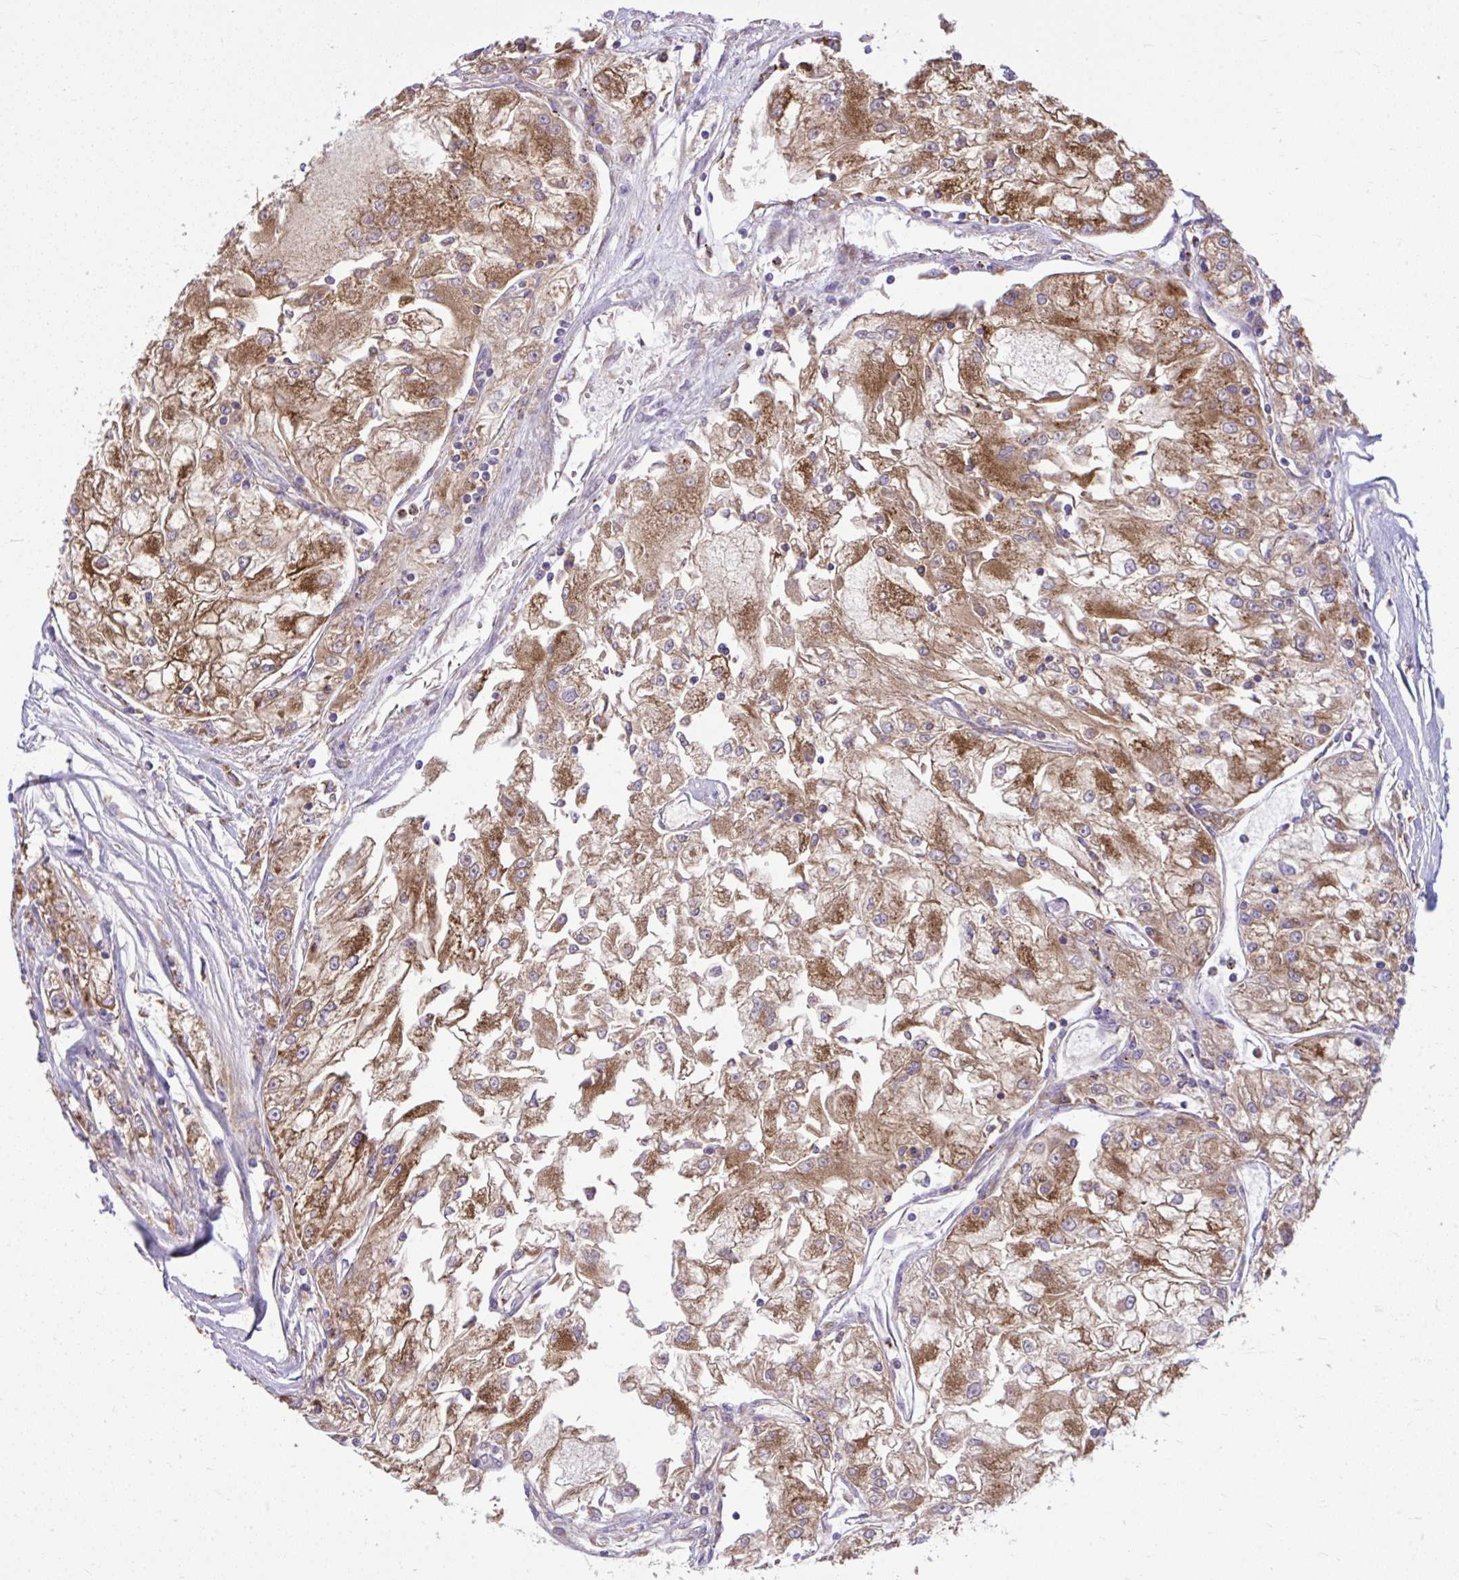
{"staining": {"intensity": "moderate", "quantity": ">75%", "location": "cytoplasmic/membranous"}, "tissue": "renal cancer", "cell_type": "Tumor cells", "image_type": "cancer", "snomed": [{"axis": "morphology", "description": "Adenocarcinoma, NOS"}, {"axis": "topography", "description": "Kidney"}], "caption": "The micrograph exhibits staining of renal cancer, revealing moderate cytoplasmic/membranous protein staining (brown color) within tumor cells. Nuclei are stained in blue.", "gene": "PAIP2", "patient": {"sex": "female", "age": 72}}